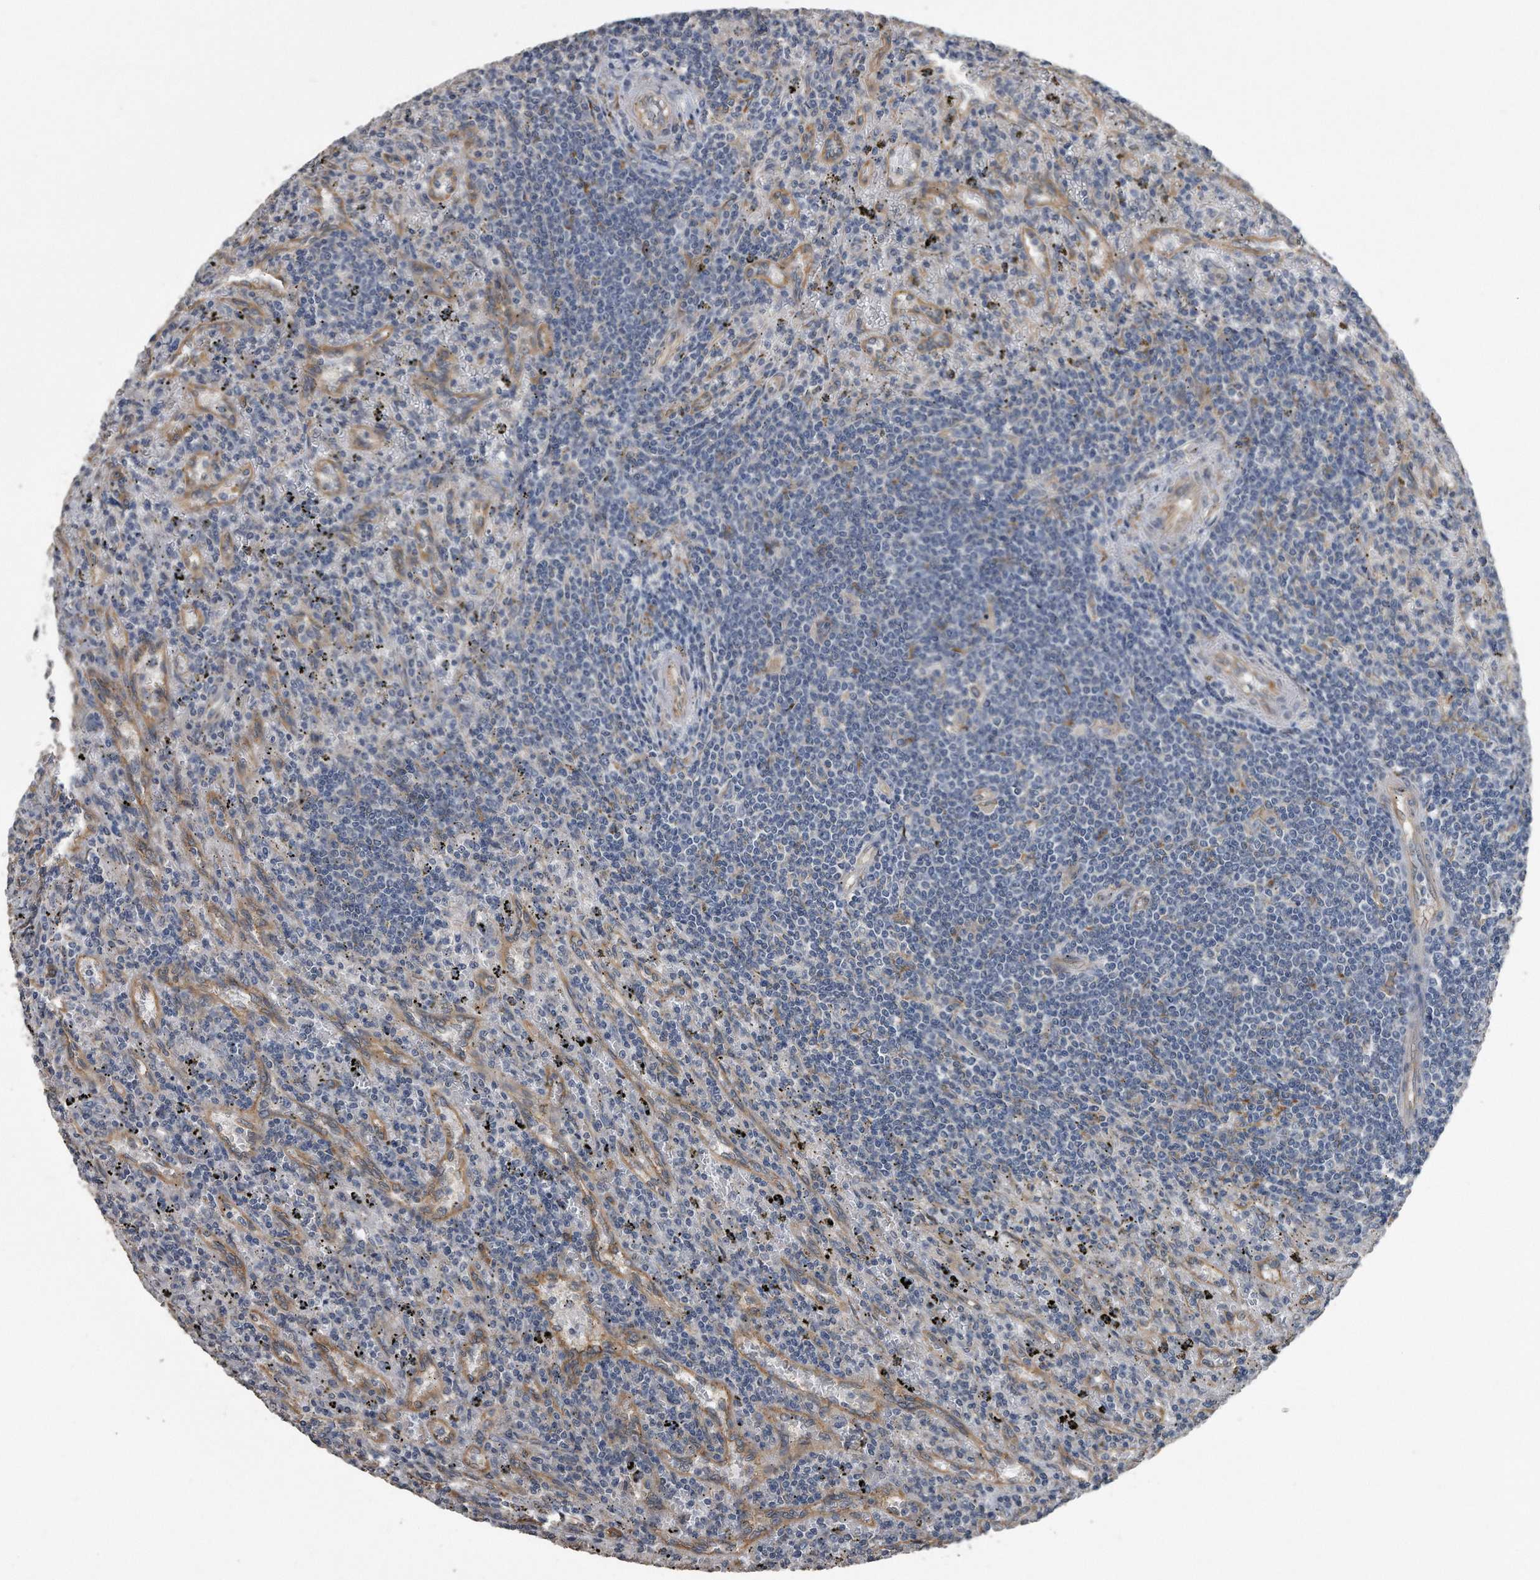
{"staining": {"intensity": "negative", "quantity": "none", "location": "none"}, "tissue": "lymphoma", "cell_type": "Tumor cells", "image_type": "cancer", "snomed": [{"axis": "morphology", "description": "Malignant lymphoma, non-Hodgkin's type, Low grade"}, {"axis": "topography", "description": "Spleen"}], "caption": "Immunohistochemistry micrograph of neoplastic tissue: low-grade malignant lymphoma, non-Hodgkin's type stained with DAB (3,3'-diaminobenzidine) demonstrates no significant protein expression in tumor cells.", "gene": "PCLO", "patient": {"sex": "male", "age": 76}}